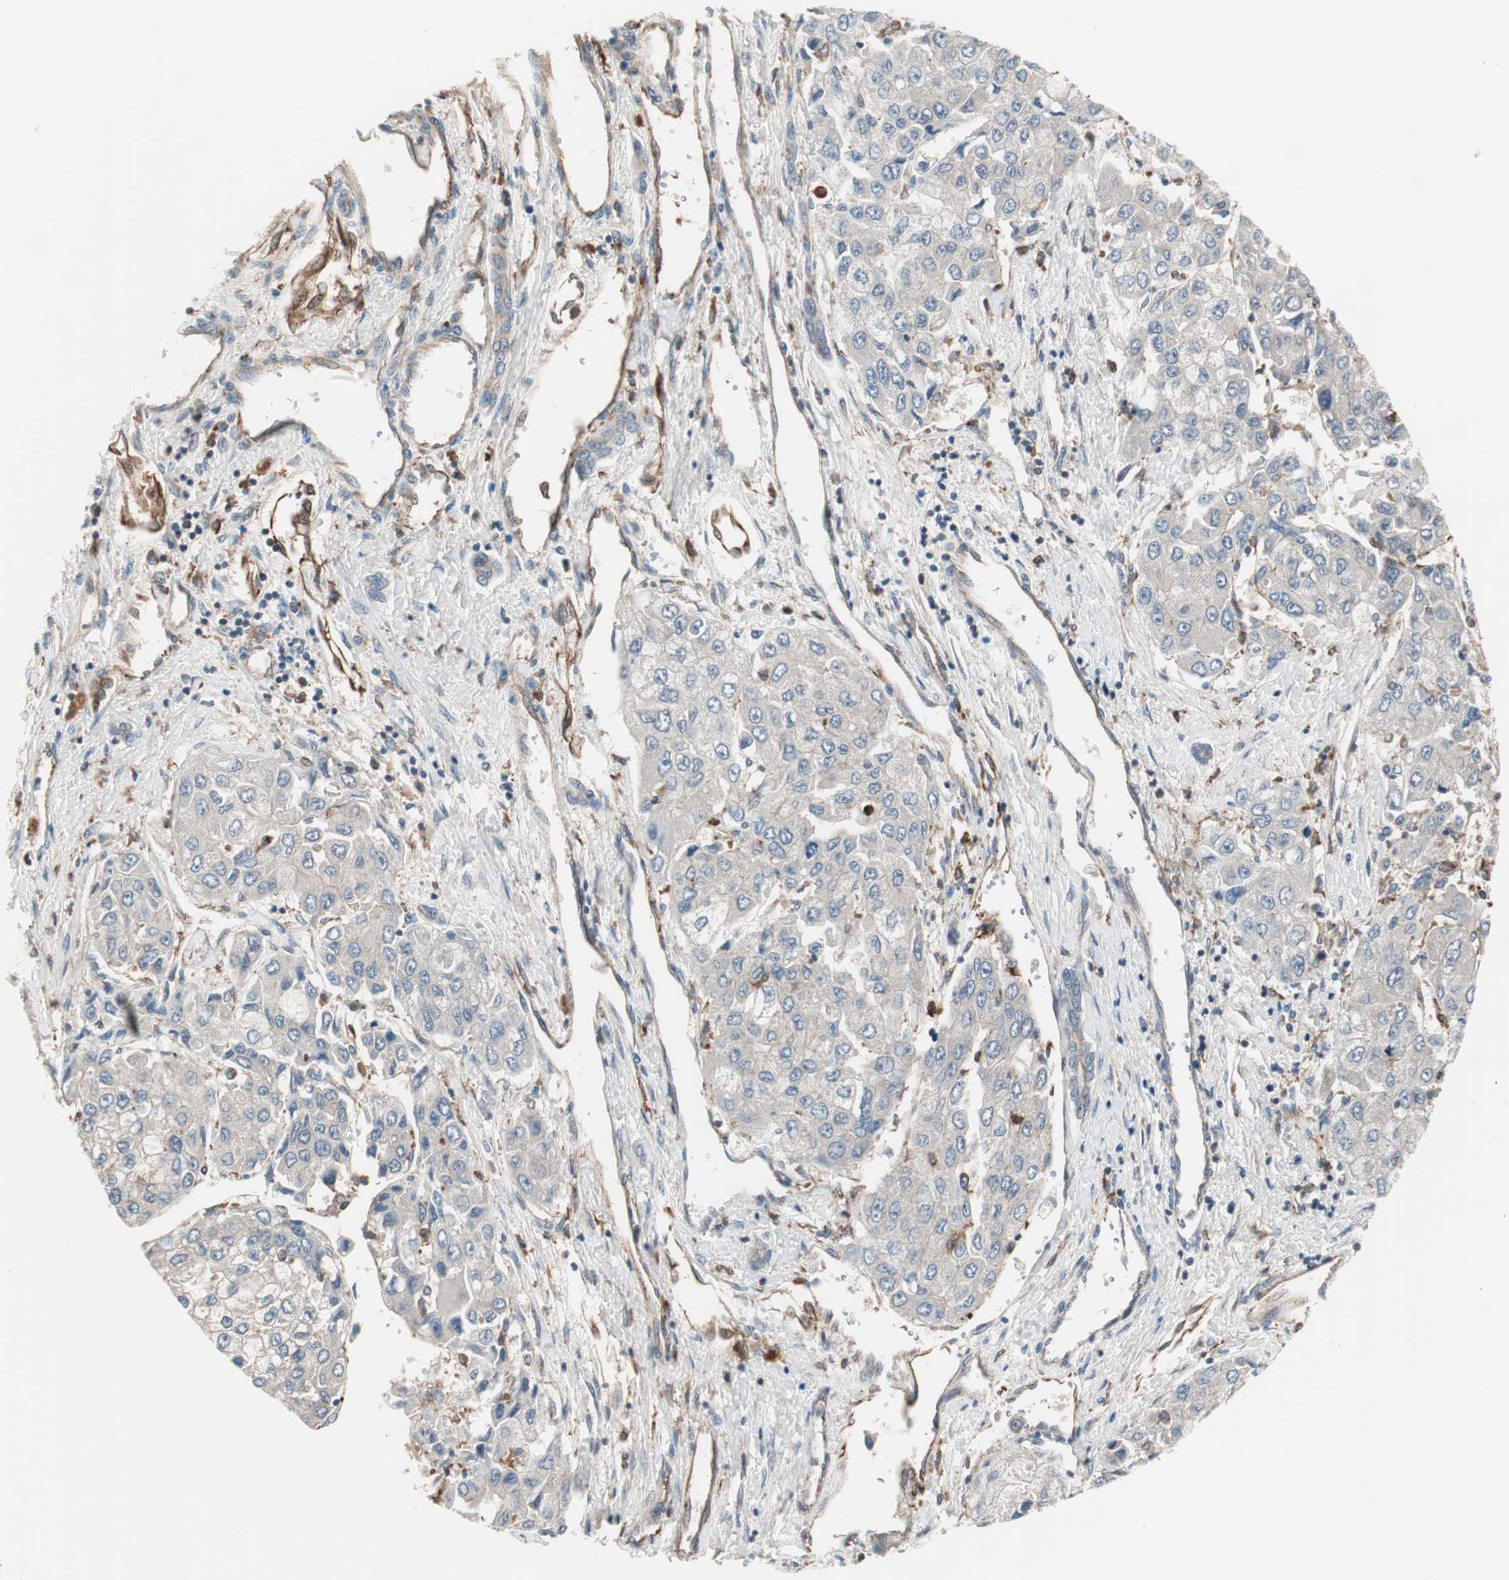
{"staining": {"intensity": "negative", "quantity": "none", "location": "none"}, "tissue": "liver cancer", "cell_type": "Tumor cells", "image_type": "cancer", "snomed": [{"axis": "morphology", "description": "Carcinoma, Hepatocellular, NOS"}, {"axis": "topography", "description": "Liver"}], "caption": "High magnification brightfield microscopy of liver hepatocellular carcinoma stained with DAB (3,3'-diaminobenzidine) (brown) and counterstained with hematoxylin (blue): tumor cells show no significant expression.", "gene": "STAB1", "patient": {"sex": "female", "age": 66}}